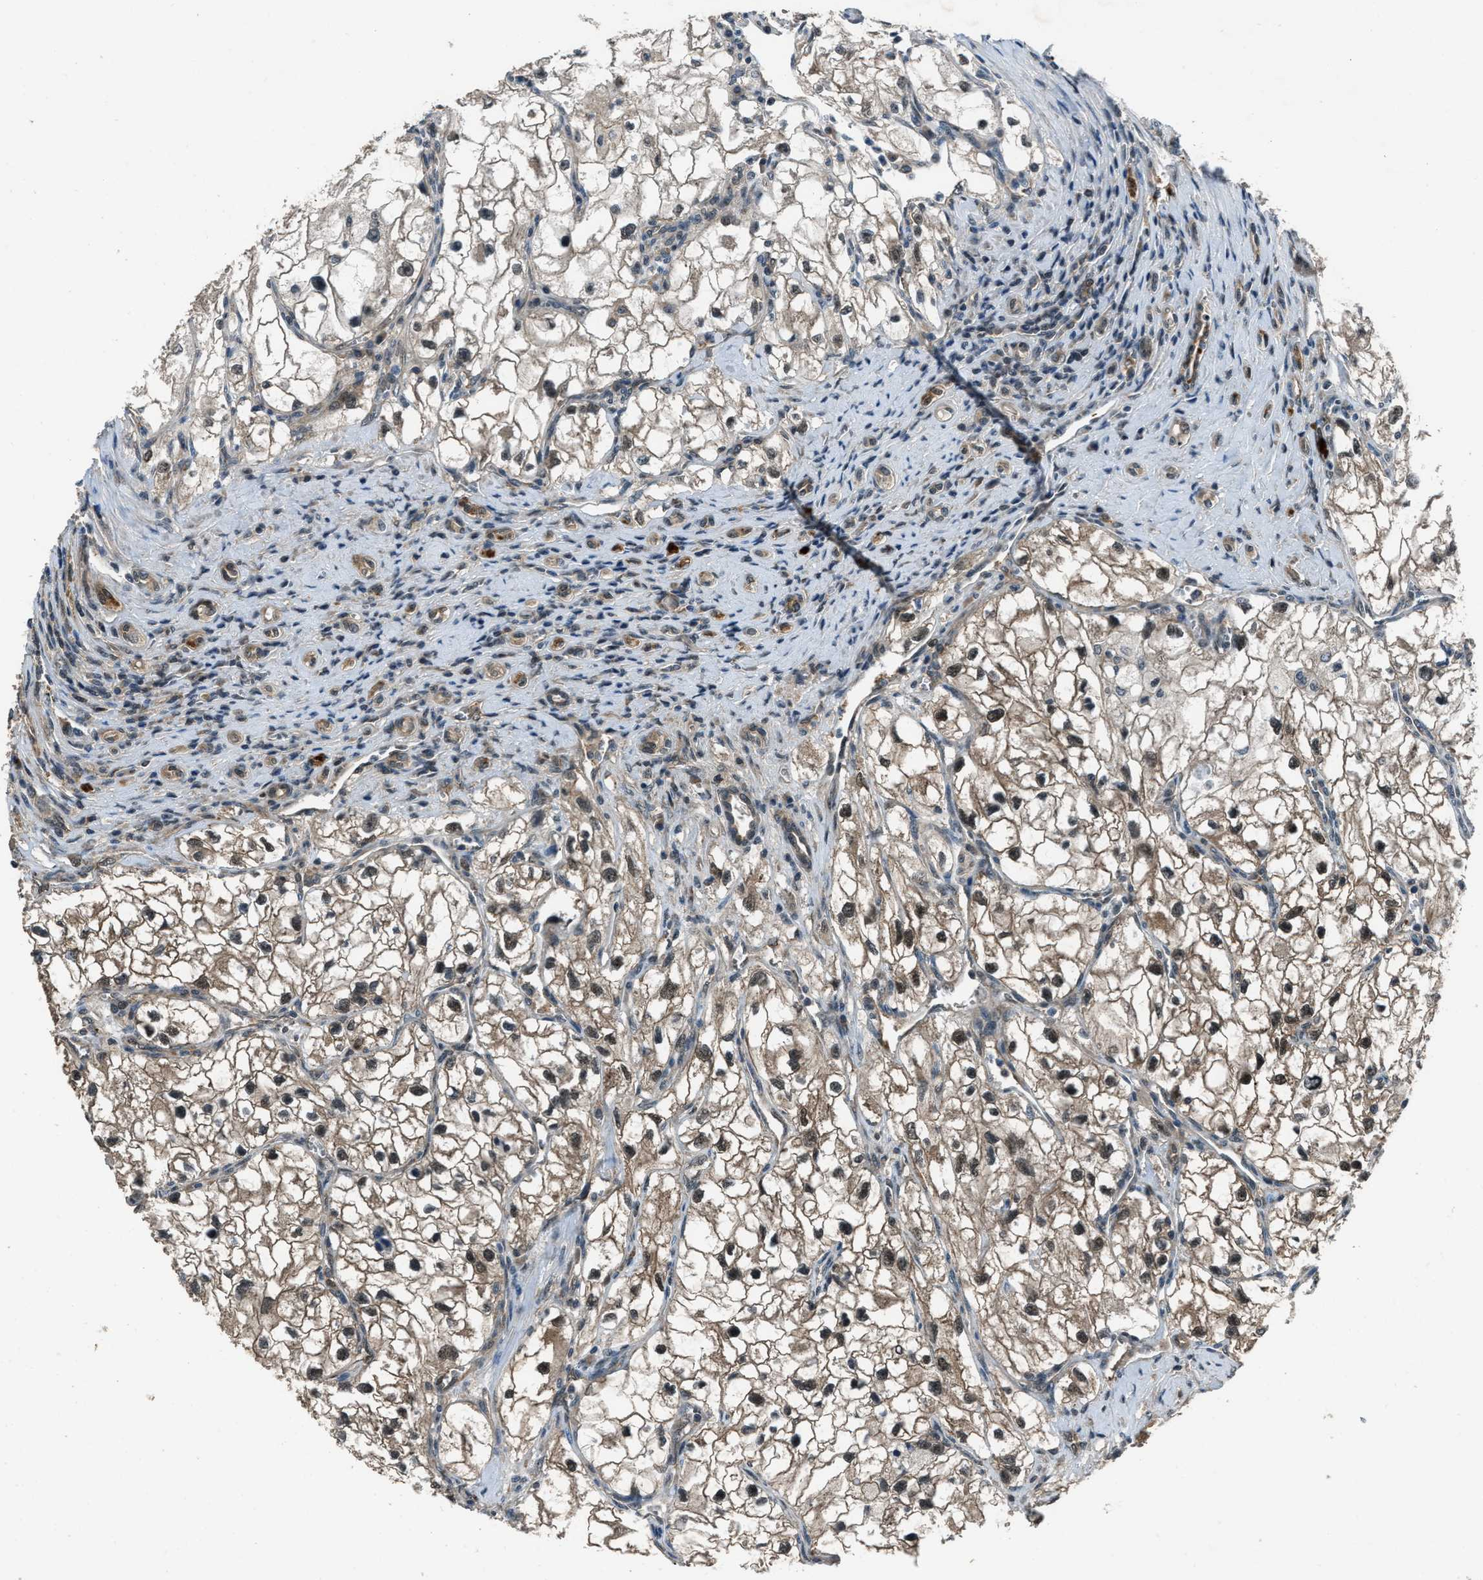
{"staining": {"intensity": "moderate", "quantity": ">75%", "location": "cytoplasmic/membranous,nuclear"}, "tissue": "renal cancer", "cell_type": "Tumor cells", "image_type": "cancer", "snomed": [{"axis": "morphology", "description": "Adenocarcinoma, NOS"}, {"axis": "topography", "description": "Kidney"}], "caption": "Immunohistochemistry (IHC) (DAB) staining of renal cancer reveals moderate cytoplasmic/membranous and nuclear protein expression in about >75% of tumor cells.", "gene": "NUDCD3", "patient": {"sex": "female", "age": 70}}